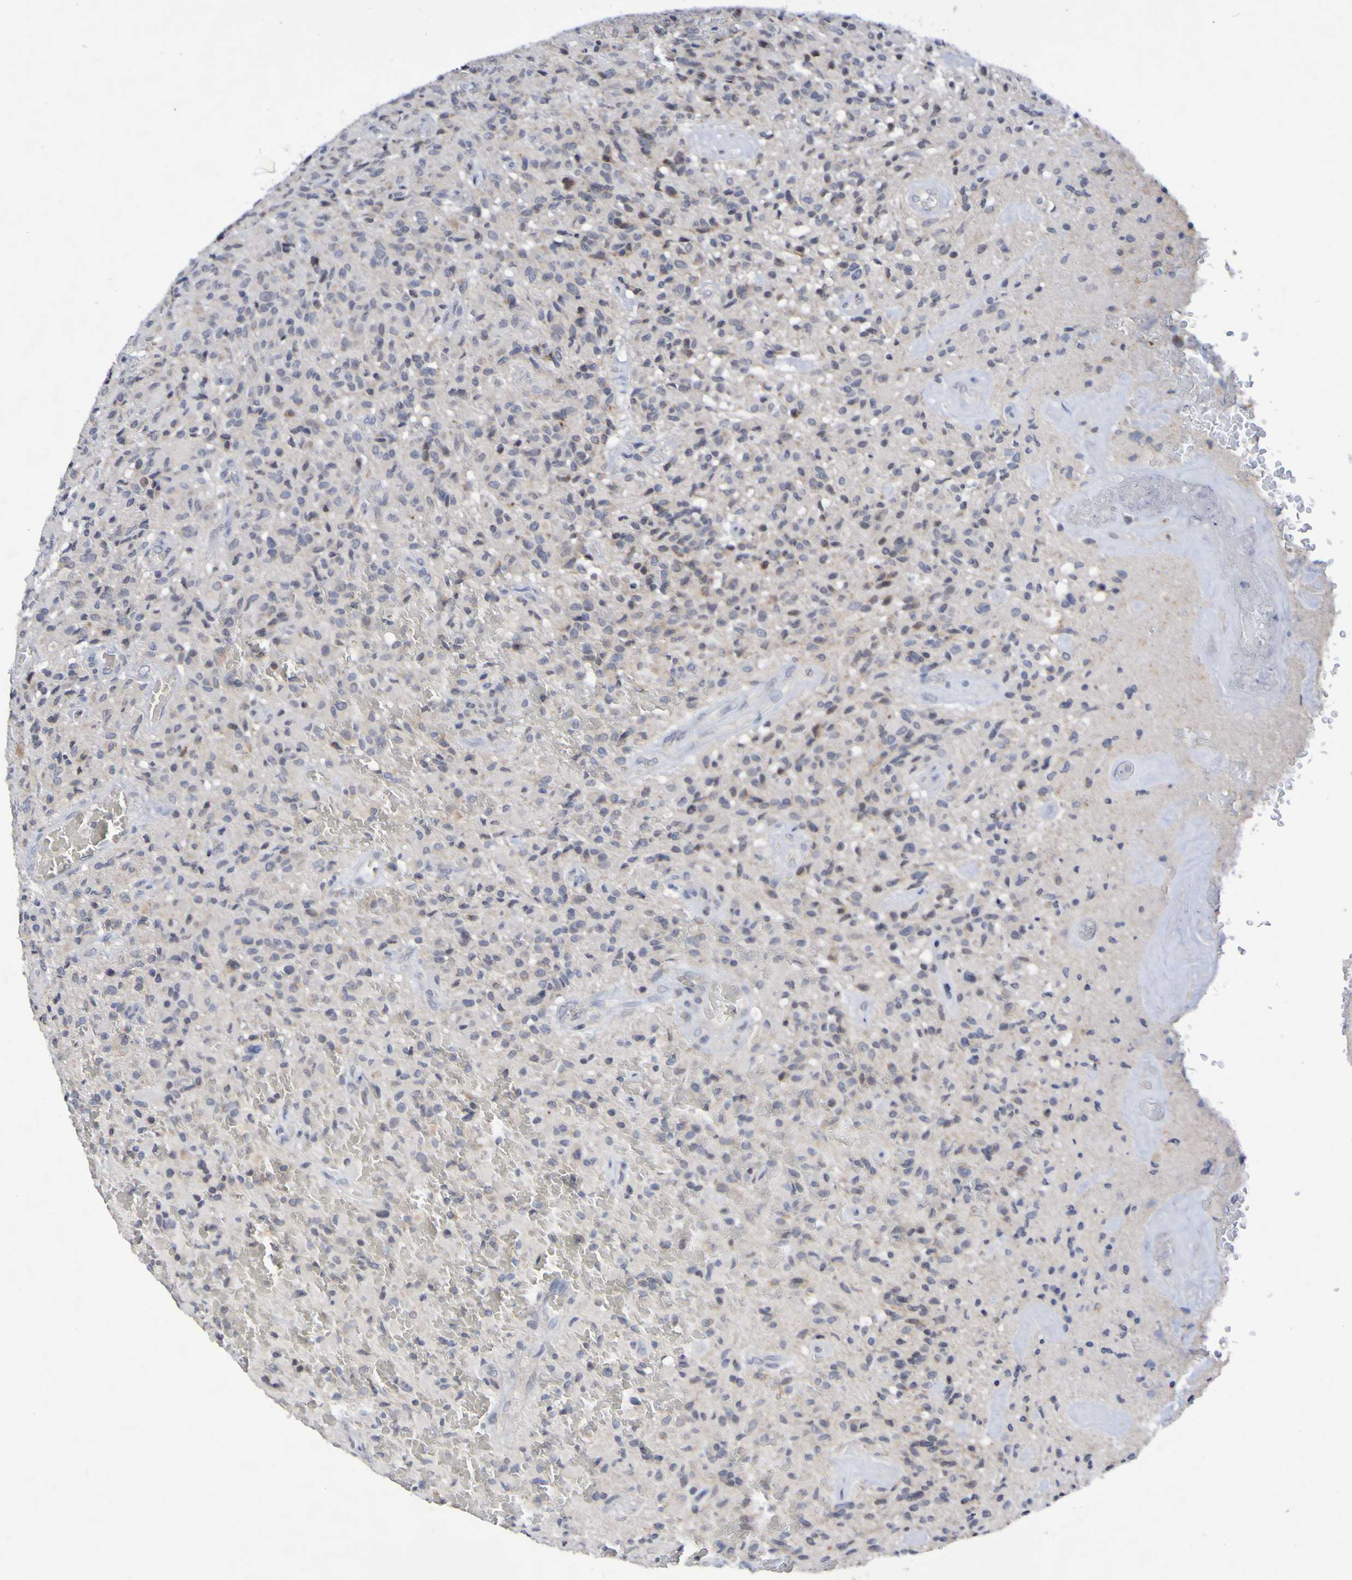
{"staining": {"intensity": "weak", "quantity": ">75%", "location": "cytoplasmic/membranous"}, "tissue": "glioma", "cell_type": "Tumor cells", "image_type": "cancer", "snomed": [{"axis": "morphology", "description": "Glioma, malignant, High grade"}, {"axis": "topography", "description": "Brain"}], "caption": "A photomicrograph of malignant glioma (high-grade) stained for a protein displays weak cytoplasmic/membranous brown staining in tumor cells.", "gene": "PTP4A2", "patient": {"sex": "male", "age": 71}}